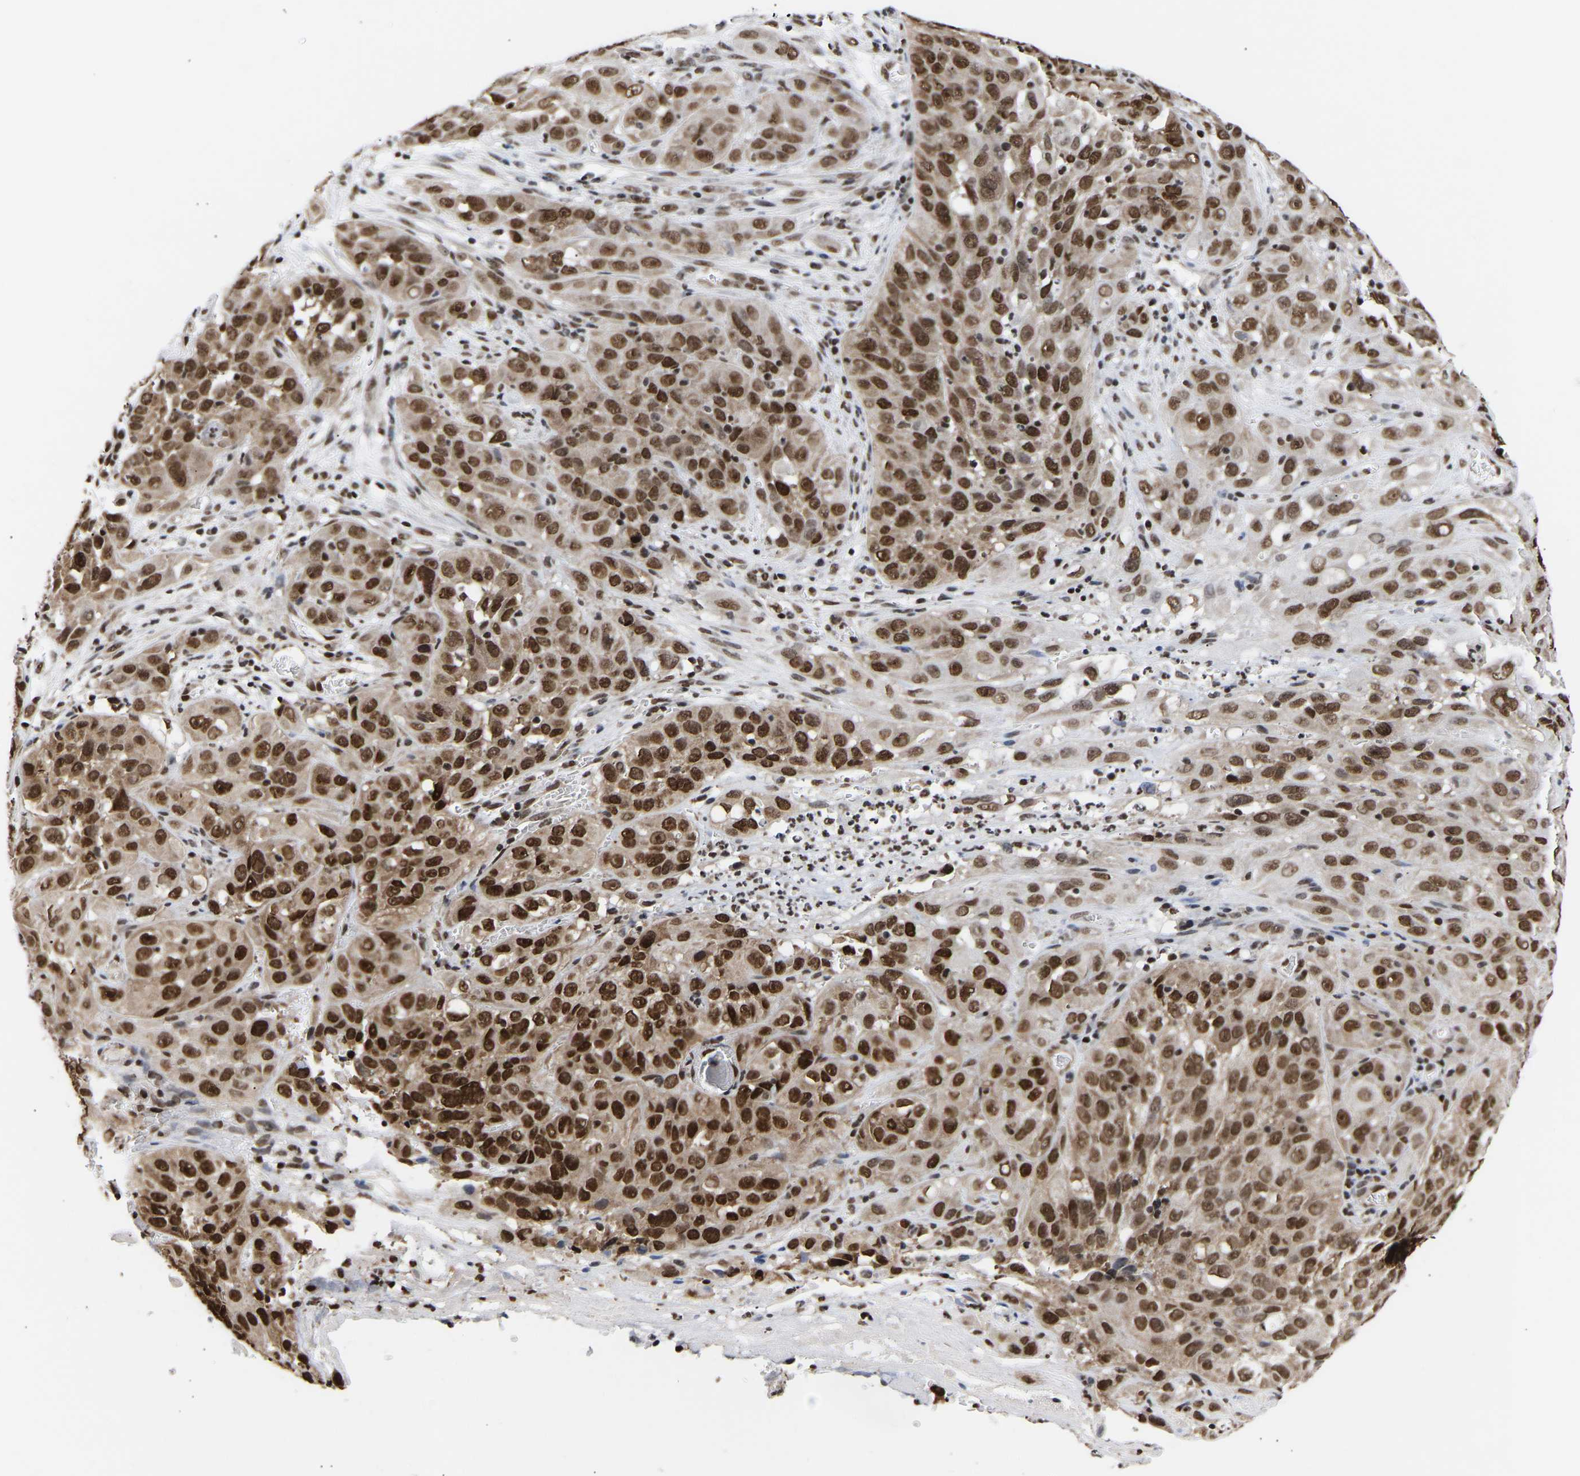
{"staining": {"intensity": "strong", "quantity": ">75%", "location": "cytoplasmic/membranous,nuclear"}, "tissue": "cervical cancer", "cell_type": "Tumor cells", "image_type": "cancer", "snomed": [{"axis": "morphology", "description": "Squamous cell carcinoma, NOS"}, {"axis": "topography", "description": "Cervix"}], "caption": "This is an image of immunohistochemistry (IHC) staining of cervical cancer, which shows strong positivity in the cytoplasmic/membranous and nuclear of tumor cells.", "gene": "PSIP1", "patient": {"sex": "female", "age": 32}}